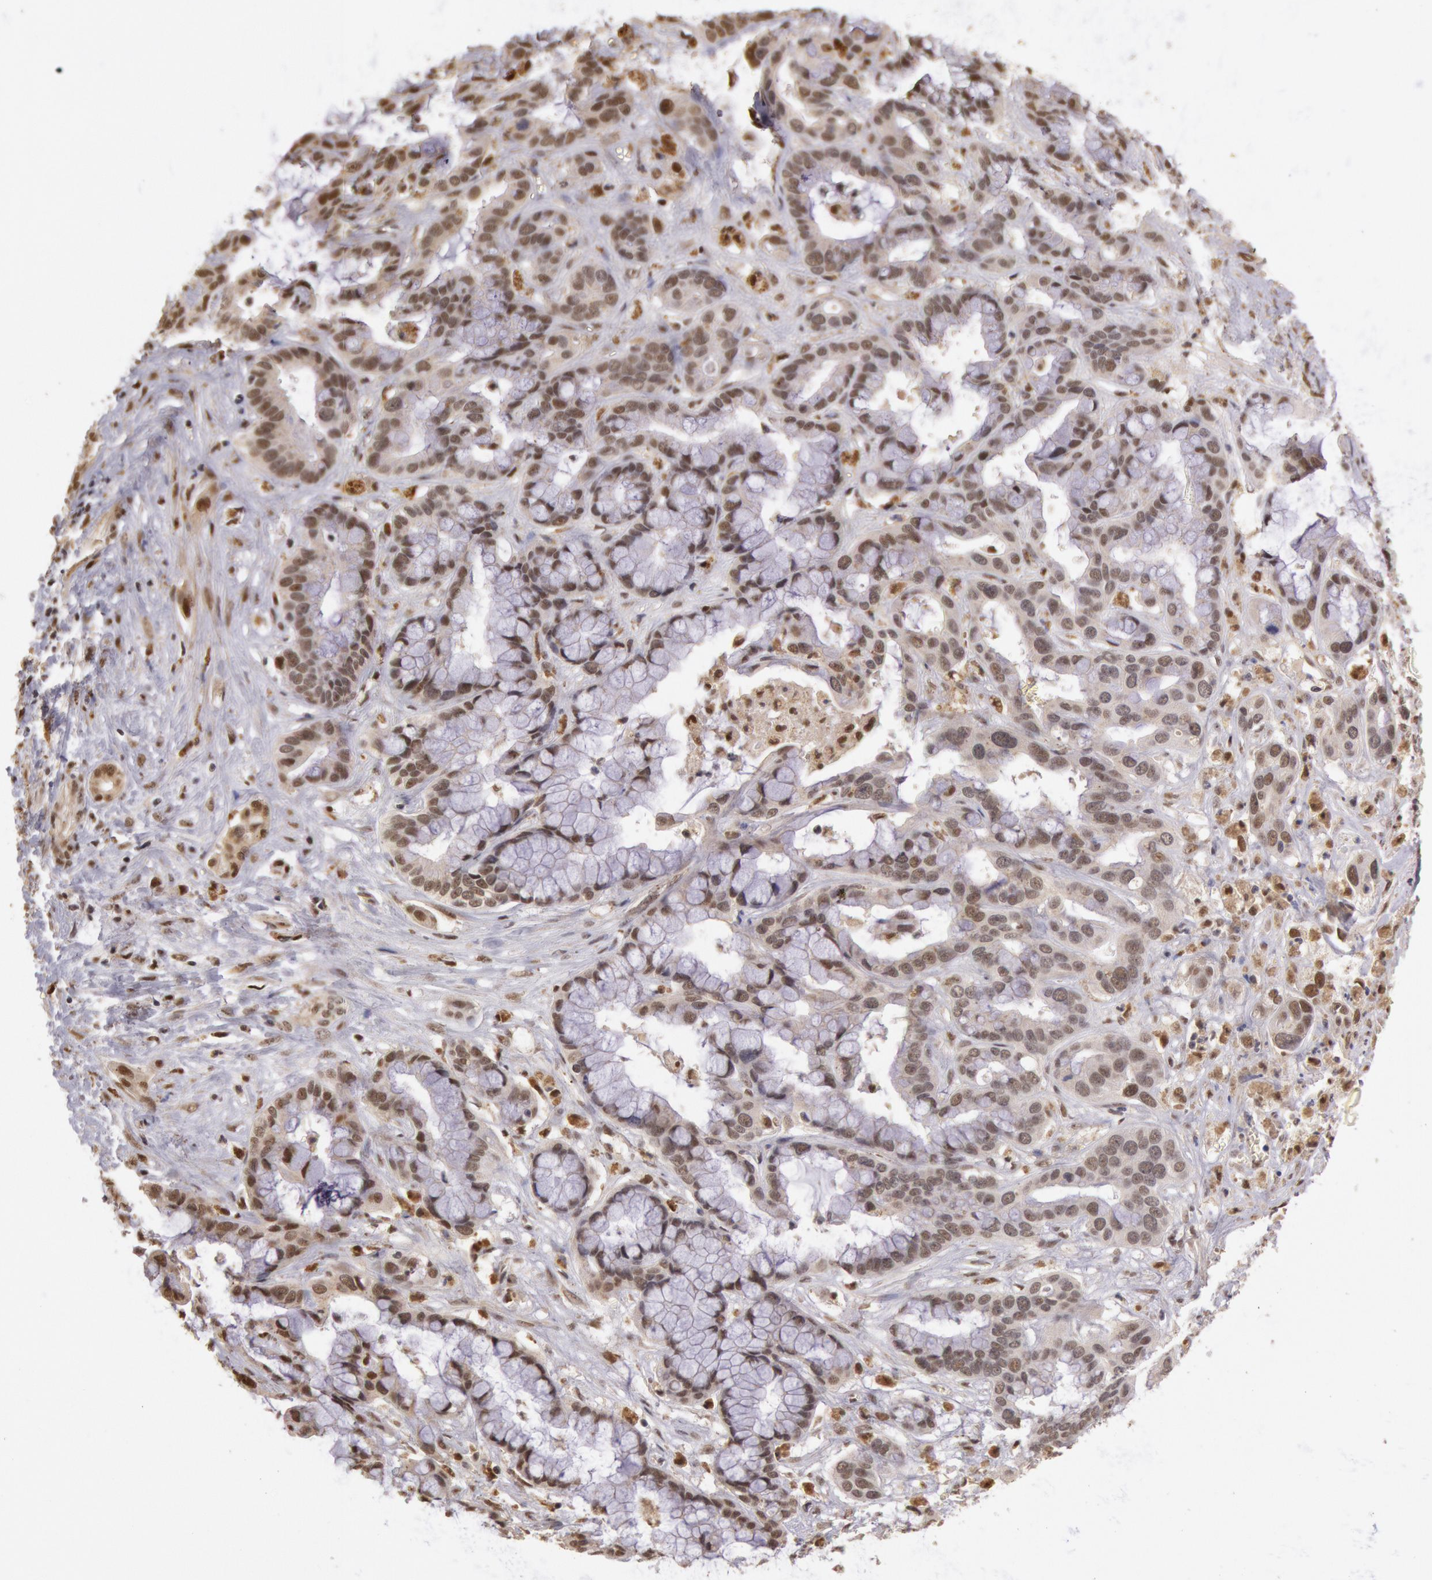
{"staining": {"intensity": "weak", "quantity": "25%-75%", "location": "nuclear"}, "tissue": "liver cancer", "cell_type": "Tumor cells", "image_type": "cancer", "snomed": [{"axis": "morphology", "description": "Cholangiocarcinoma"}, {"axis": "topography", "description": "Liver"}], "caption": "Immunohistochemistry (IHC) histopathology image of neoplastic tissue: liver cancer stained using immunohistochemistry reveals low levels of weak protein expression localized specifically in the nuclear of tumor cells, appearing as a nuclear brown color.", "gene": "LIG4", "patient": {"sex": "female", "age": 65}}